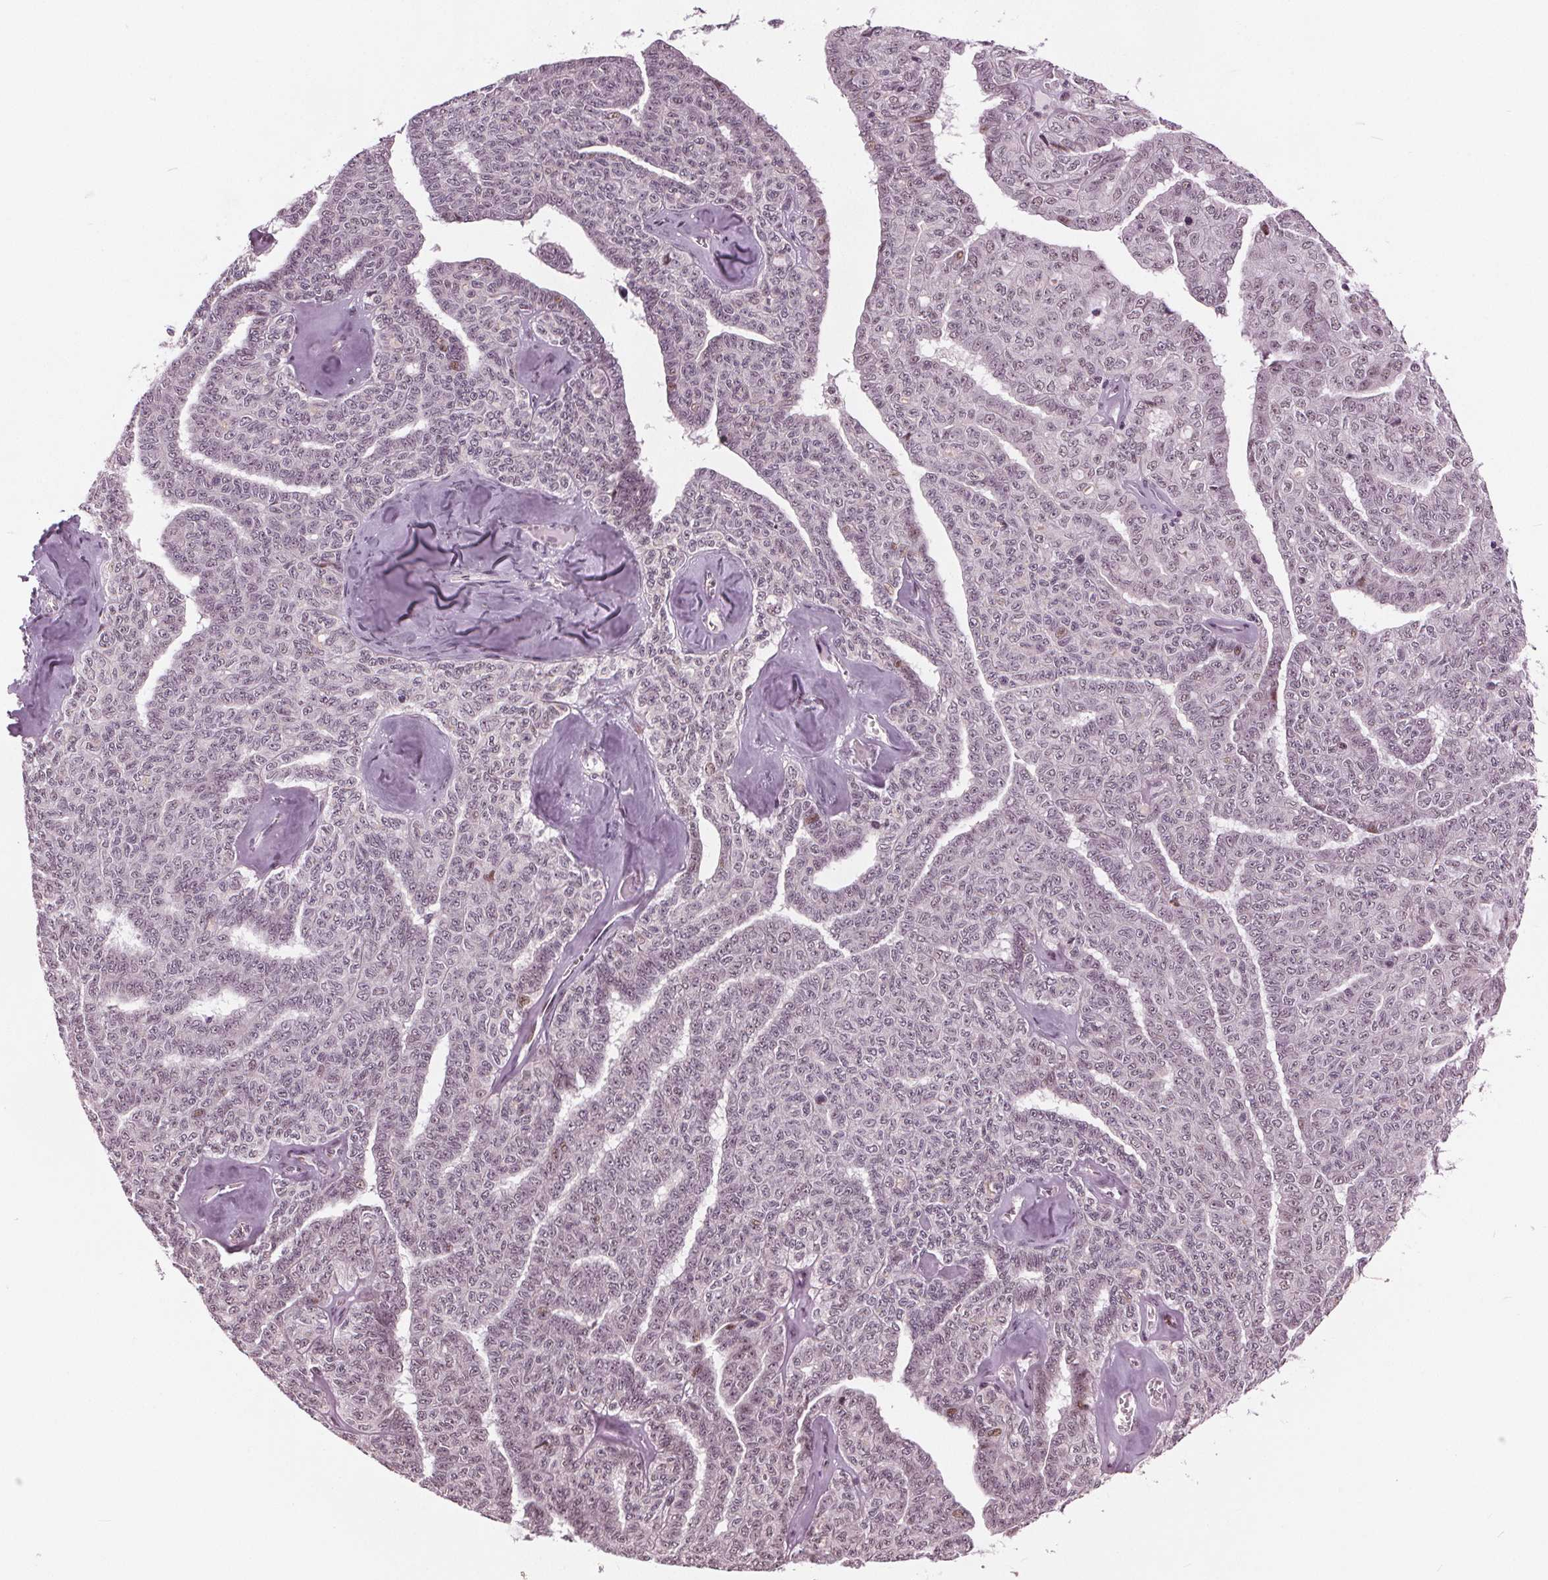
{"staining": {"intensity": "weak", "quantity": "<25%", "location": "nuclear"}, "tissue": "ovarian cancer", "cell_type": "Tumor cells", "image_type": "cancer", "snomed": [{"axis": "morphology", "description": "Cystadenocarcinoma, serous, NOS"}, {"axis": "topography", "description": "Ovary"}], "caption": "Tumor cells are negative for brown protein staining in ovarian cancer.", "gene": "TTC34", "patient": {"sex": "female", "age": 71}}